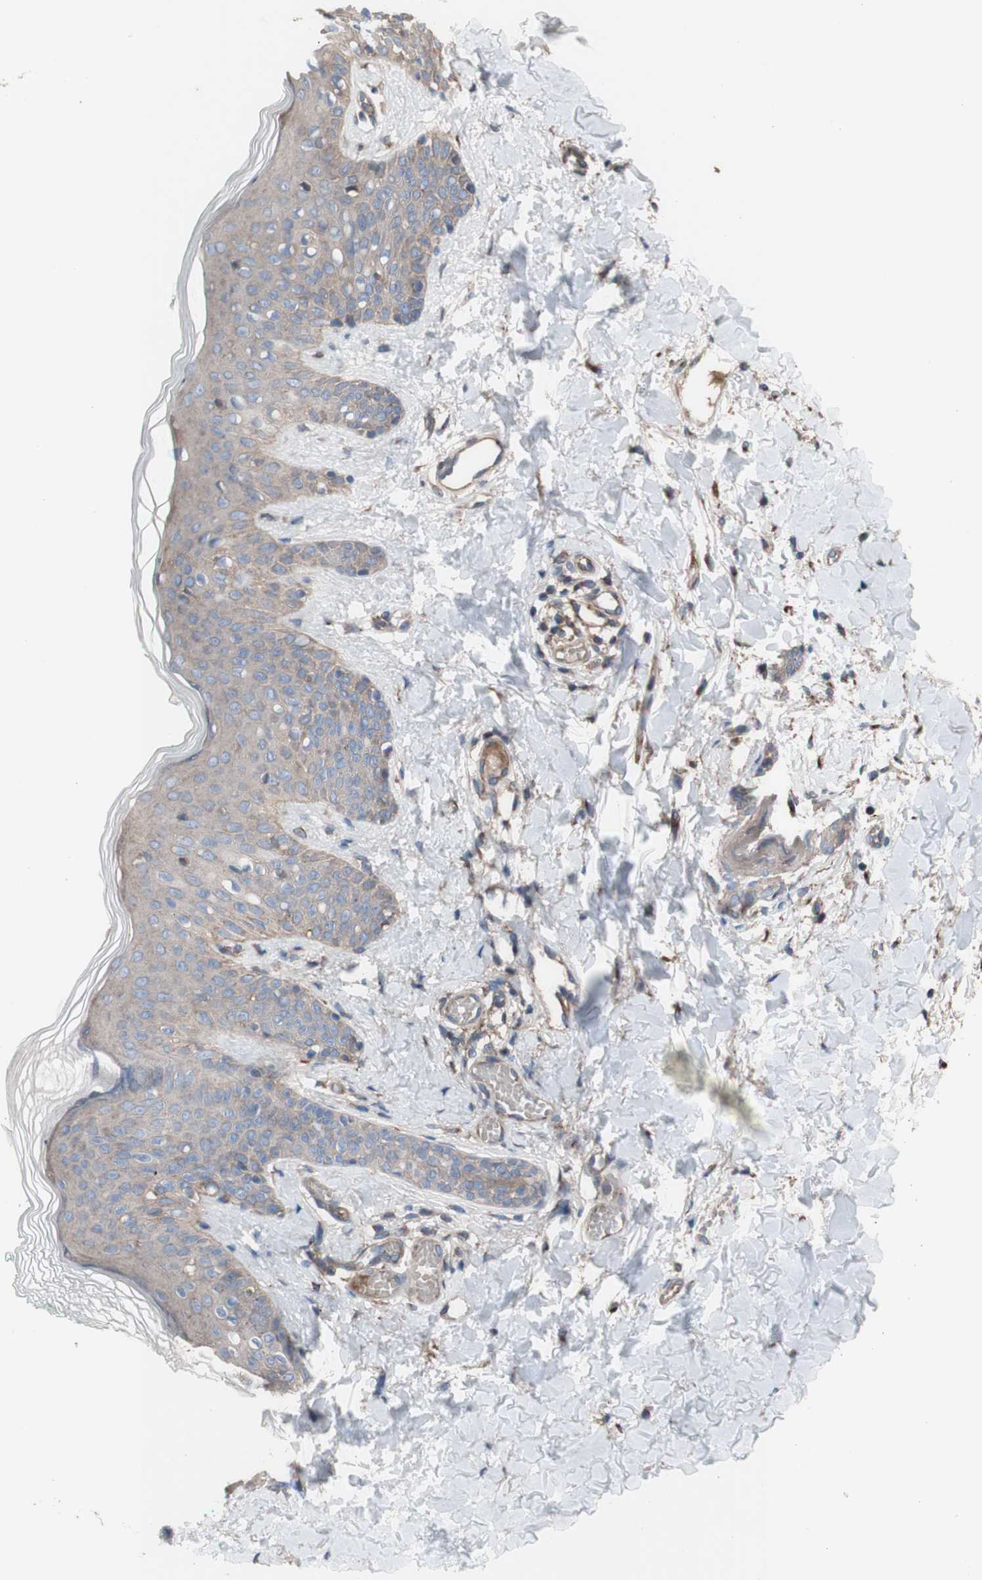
{"staining": {"intensity": "moderate", "quantity": "25%-75%", "location": "cytoplasmic/membranous"}, "tissue": "skin", "cell_type": "Fibroblasts", "image_type": "normal", "snomed": [{"axis": "morphology", "description": "Normal tissue, NOS"}, {"axis": "topography", "description": "Skin"}], "caption": "A brown stain labels moderate cytoplasmic/membranous expression of a protein in fibroblasts of normal human skin.", "gene": "COPB1", "patient": {"sex": "male", "age": 16}}